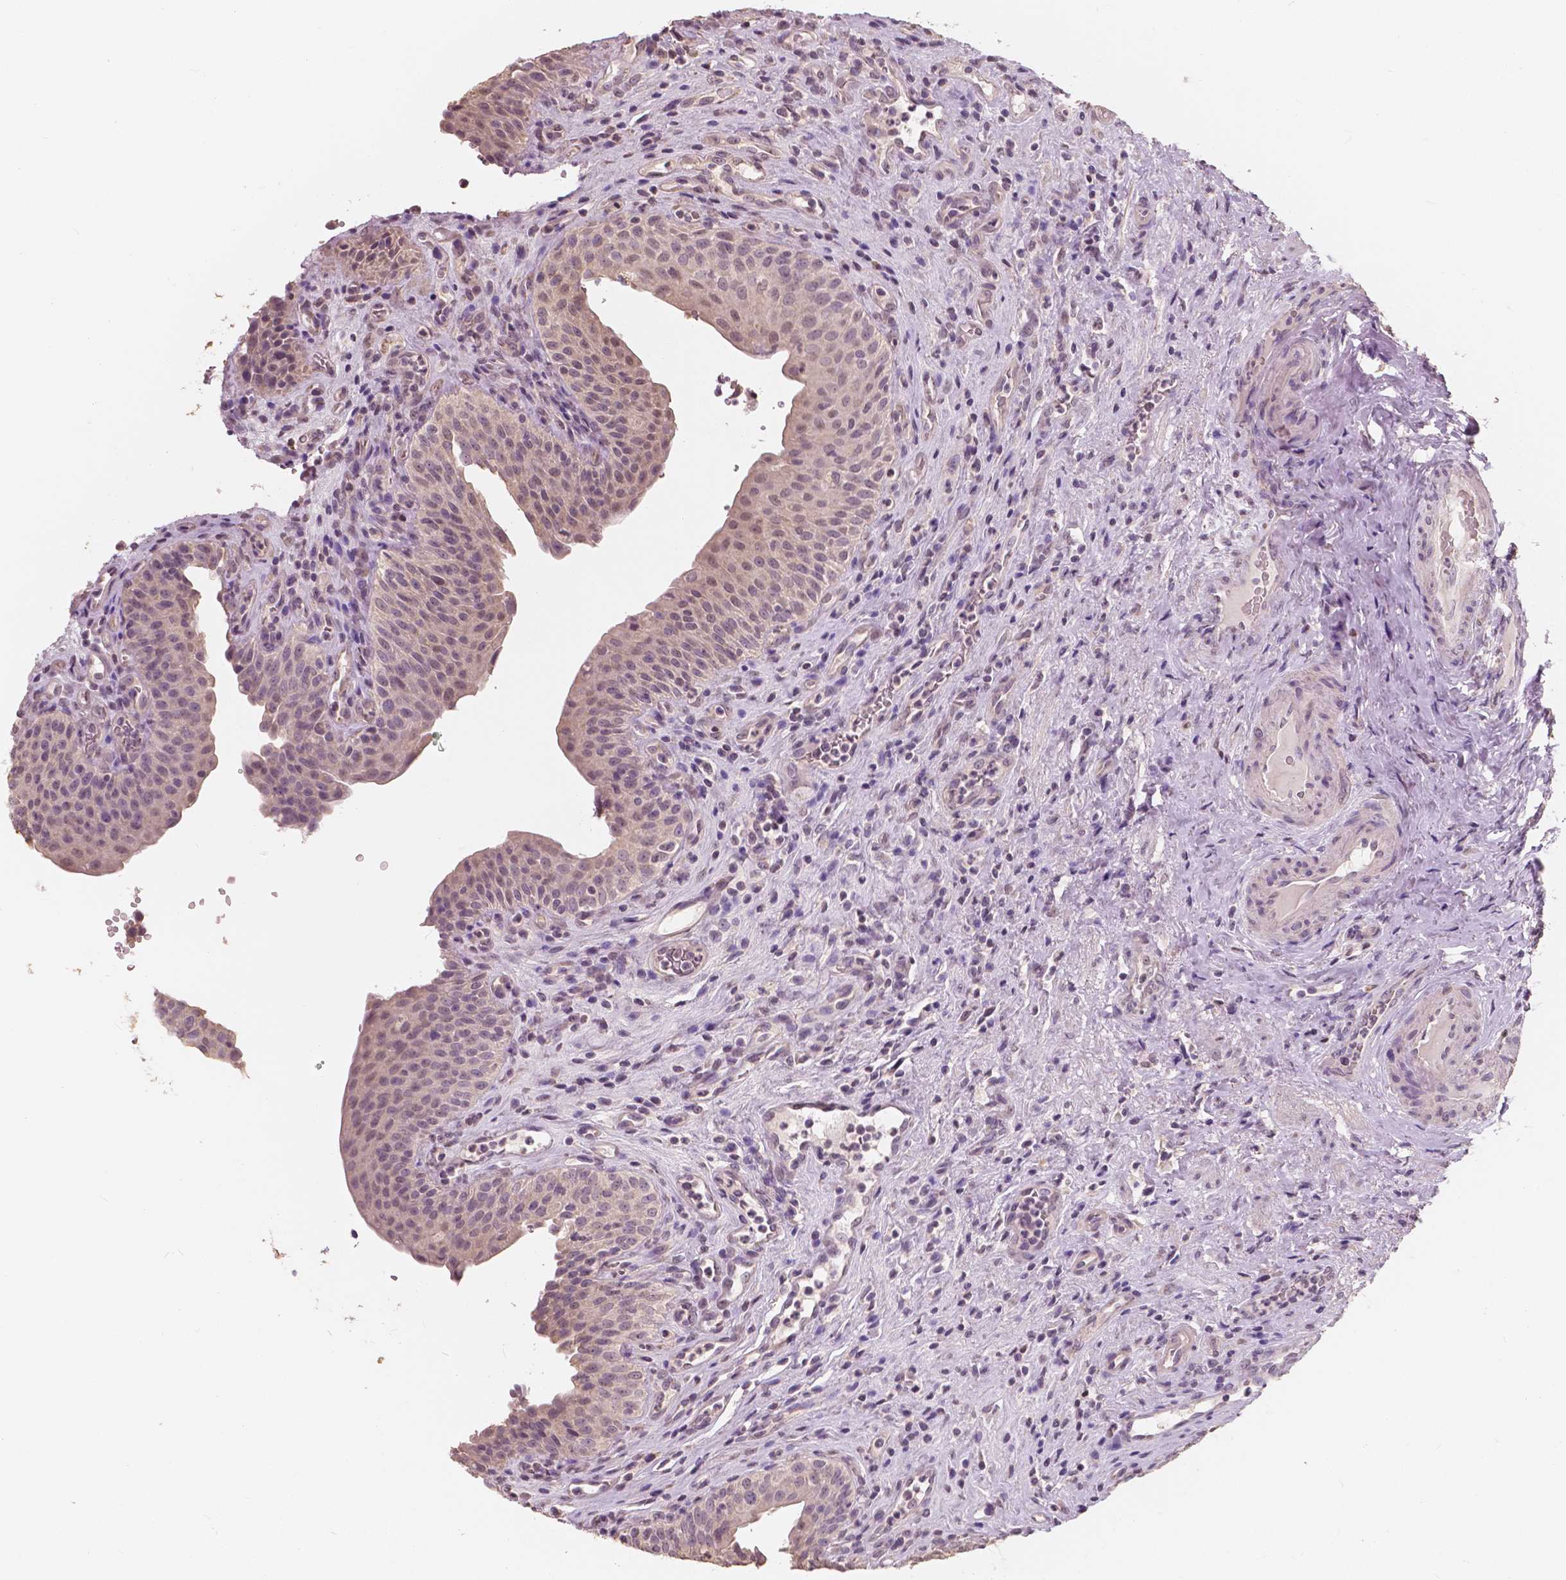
{"staining": {"intensity": "weak", "quantity": "25%-75%", "location": "nuclear"}, "tissue": "urinary bladder", "cell_type": "Urothelial cells", "image_type": "normal", "snomed": [{"axis": "morphology", "description": "Normal tissue, NOS"}, {"axis": "topography", "description": "Urinary bladder"}, {"axis": "topography", "description": "Peripheral nerve tissue"}], "caption": "IHC of unremarkable urinary bladder reveals low levels of weak nuclear staining in approximately 25%-75% of urothelial cells.", "gene": "SAT2", "patient": {"sex": "male", "age": 66}}